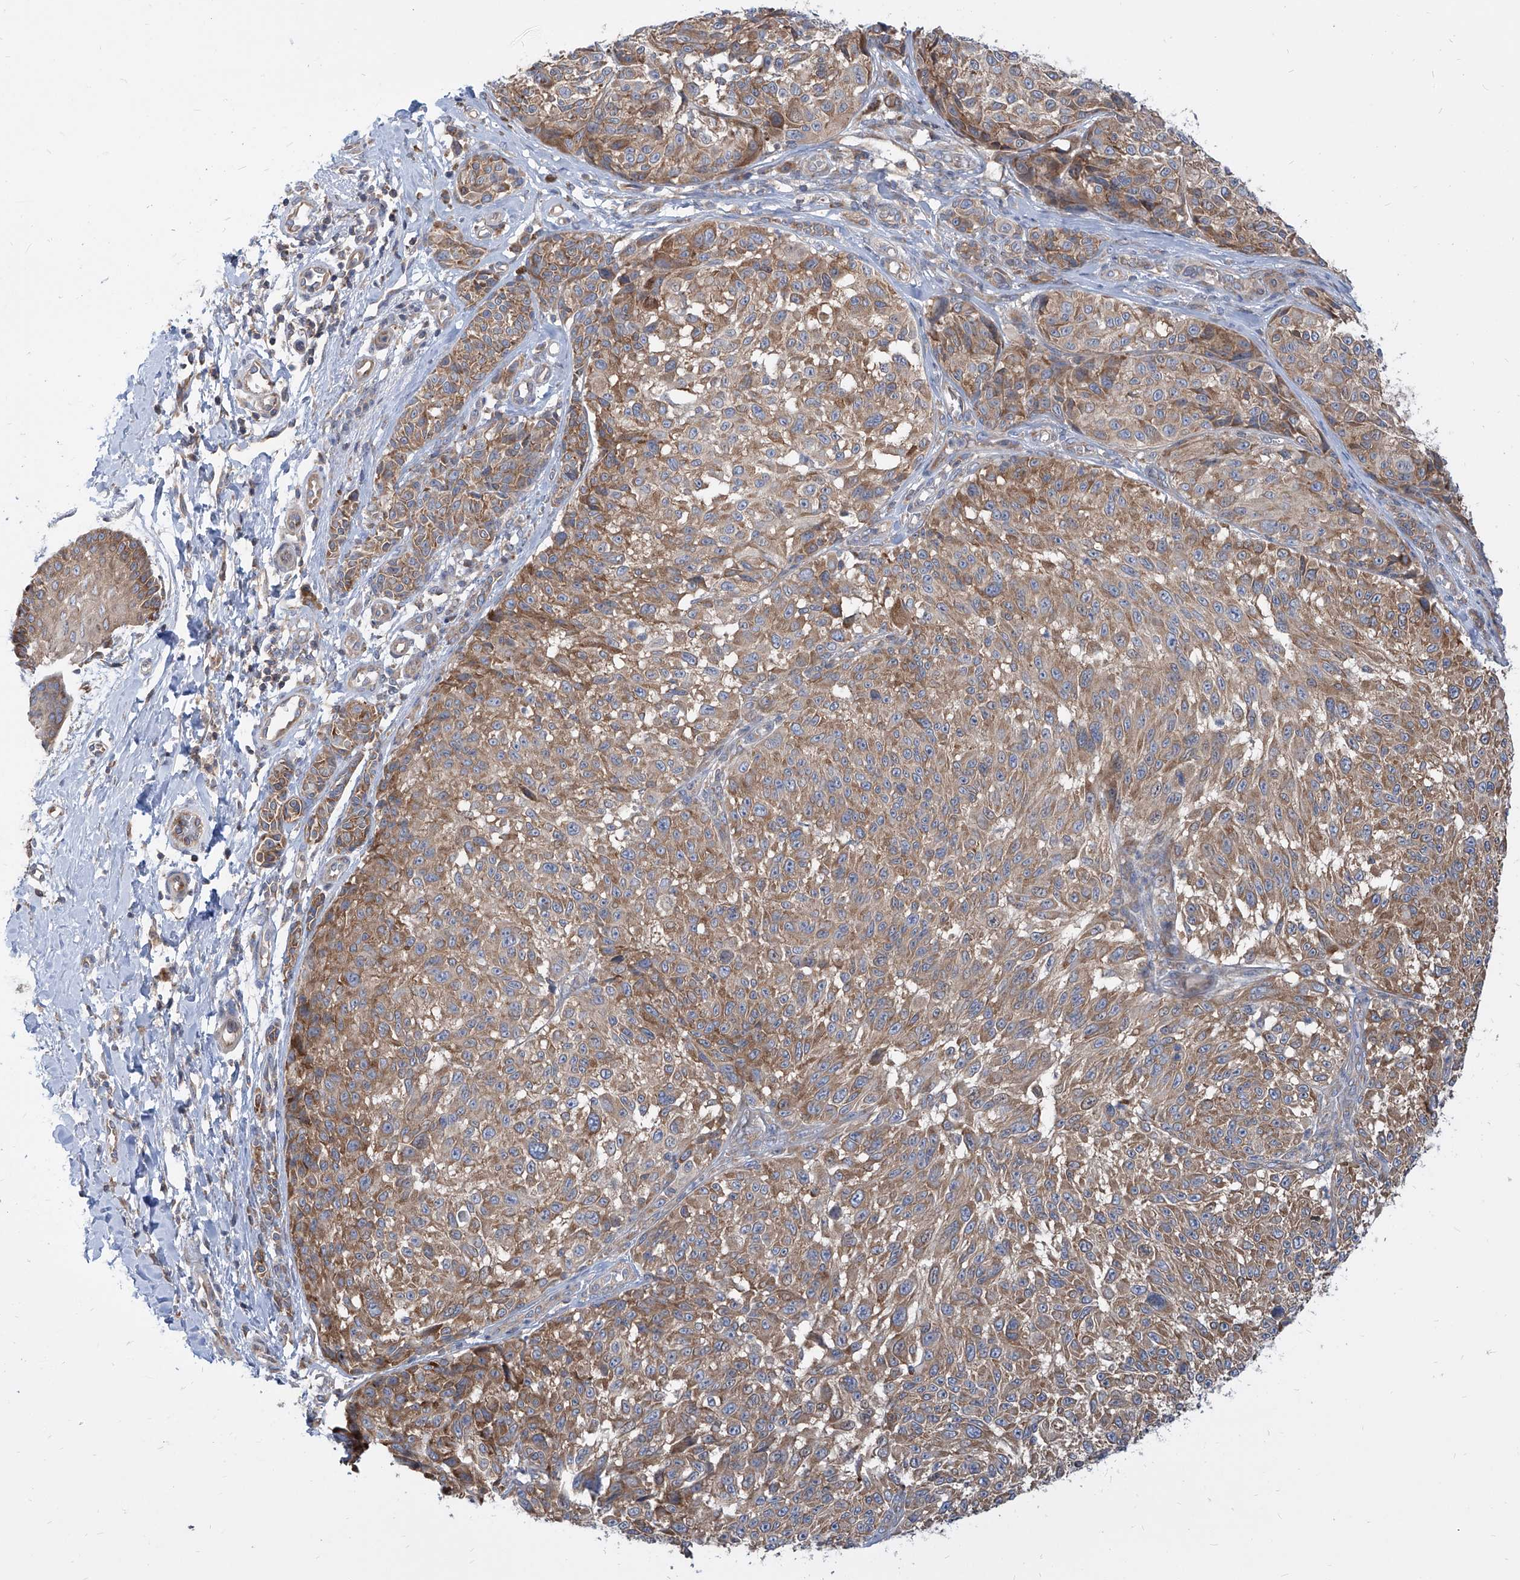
{"staining": {"intensity": "moderate", "quantity": ">75%", "location": "cytoplasmic/membranous"}, "tissue": "melanoma", "cell_type": "Tumor cells", "image_type": "cancer", "snomed": [{"axis": "morphology", "description": "Malignant melanoma, NOS"}, {"axis": "topography", "description": "Skin"}], "caption": "Moderate cytoplasmic/membranous staining for a protein is seen in approximately >75% of tumor cells of melanoma using immunohistochemistry.", "gene": "FAM83B", "patient": {"sex": "male", "age": 83}}